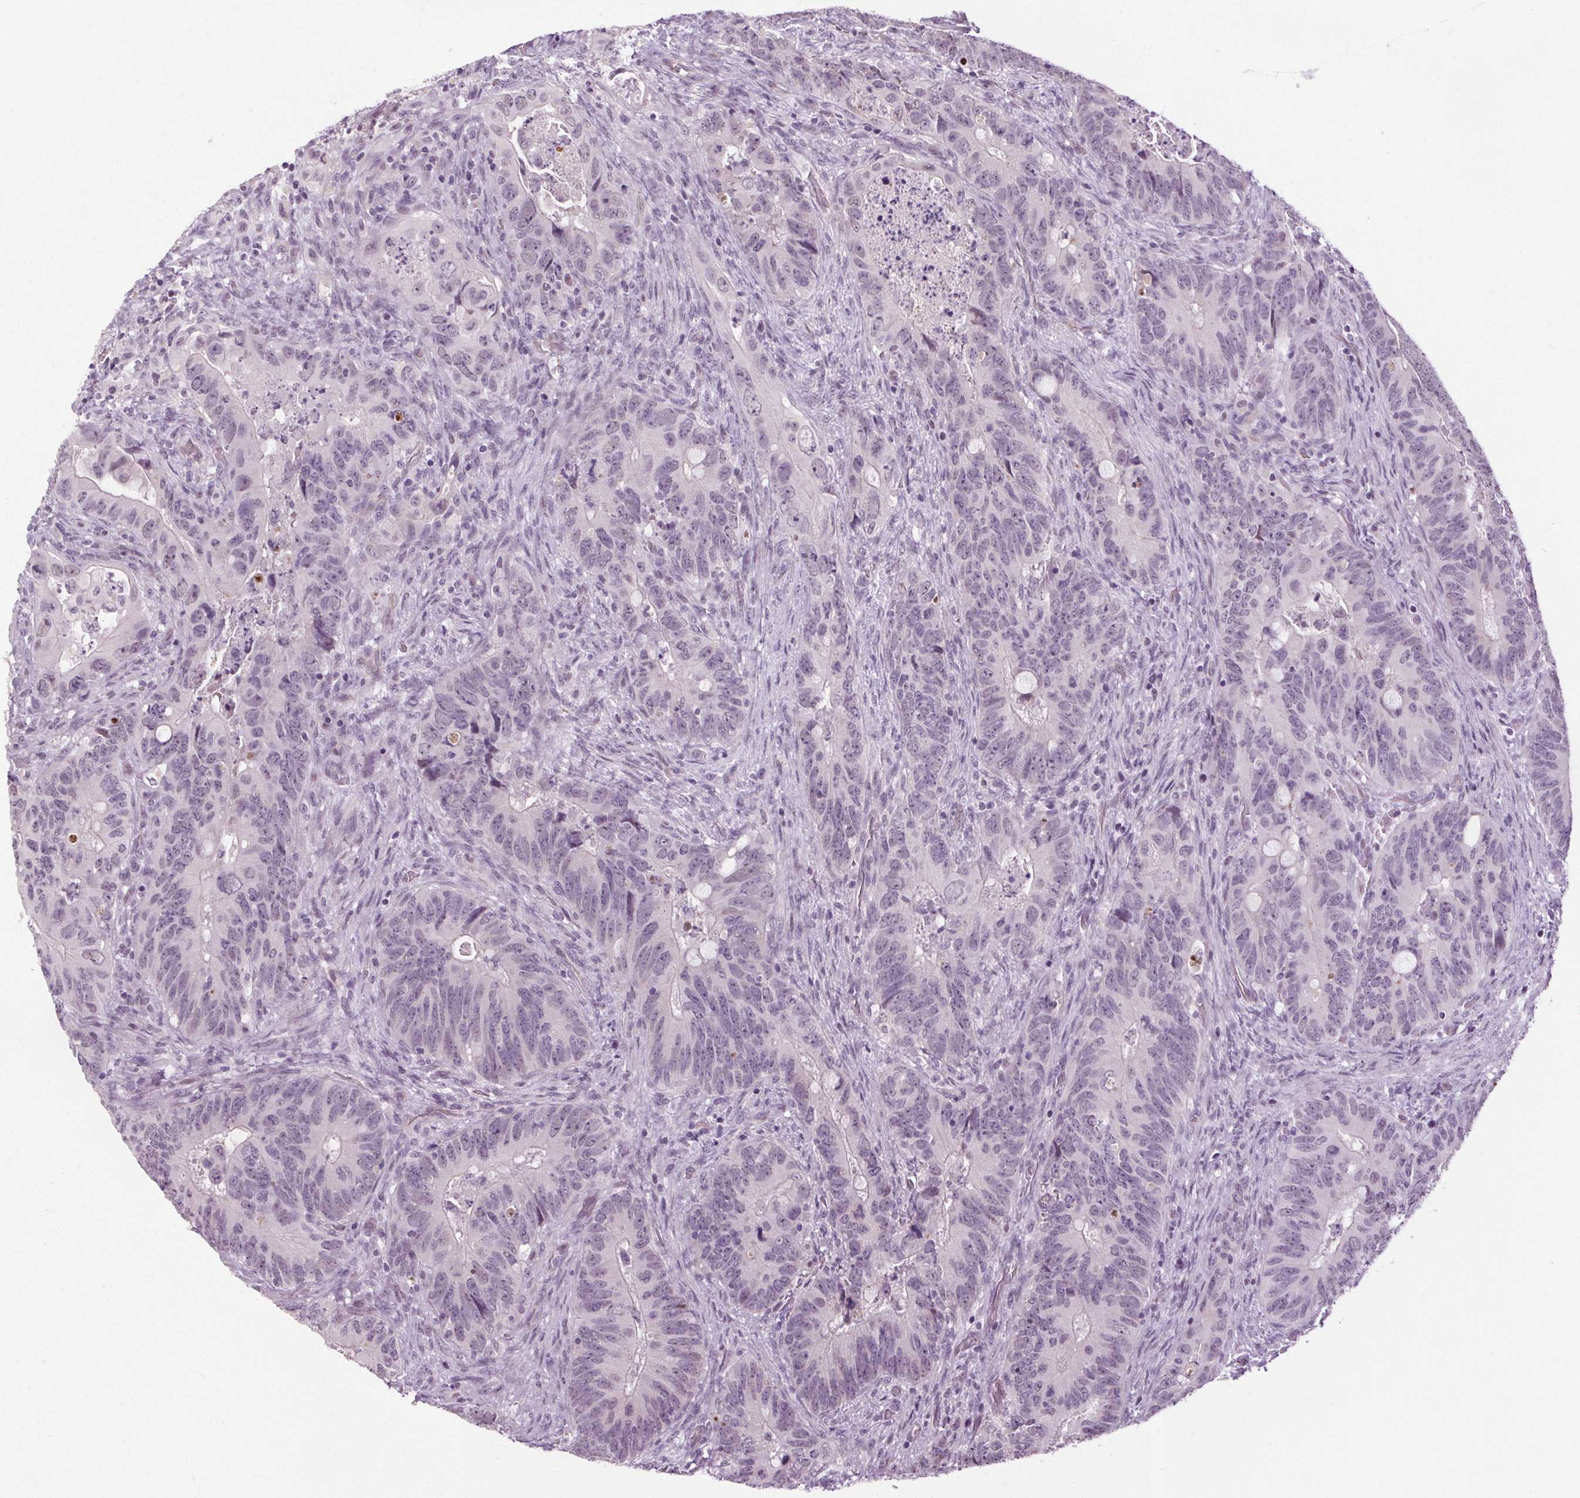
{"staining": {"intensity": "negative", "quantity": "none", "location": "none"}, "tissue": "colorectal cancer", "cell_type": "Tumor cells", "image_type": "cancer", "snomed": [{"axis": "morphology", "description": "Adenocarcinoma, NOS"}, {"axis": "topography", "description": "Rectum"}], "caption": "Immunohistochemistry image of human colorectal cancer (adenocarcinoma) stained for a protein (brown), which displays no staining in tumor cells.", "gene": "CEBPA", "patient": {"sex": "male", "age": 78}}